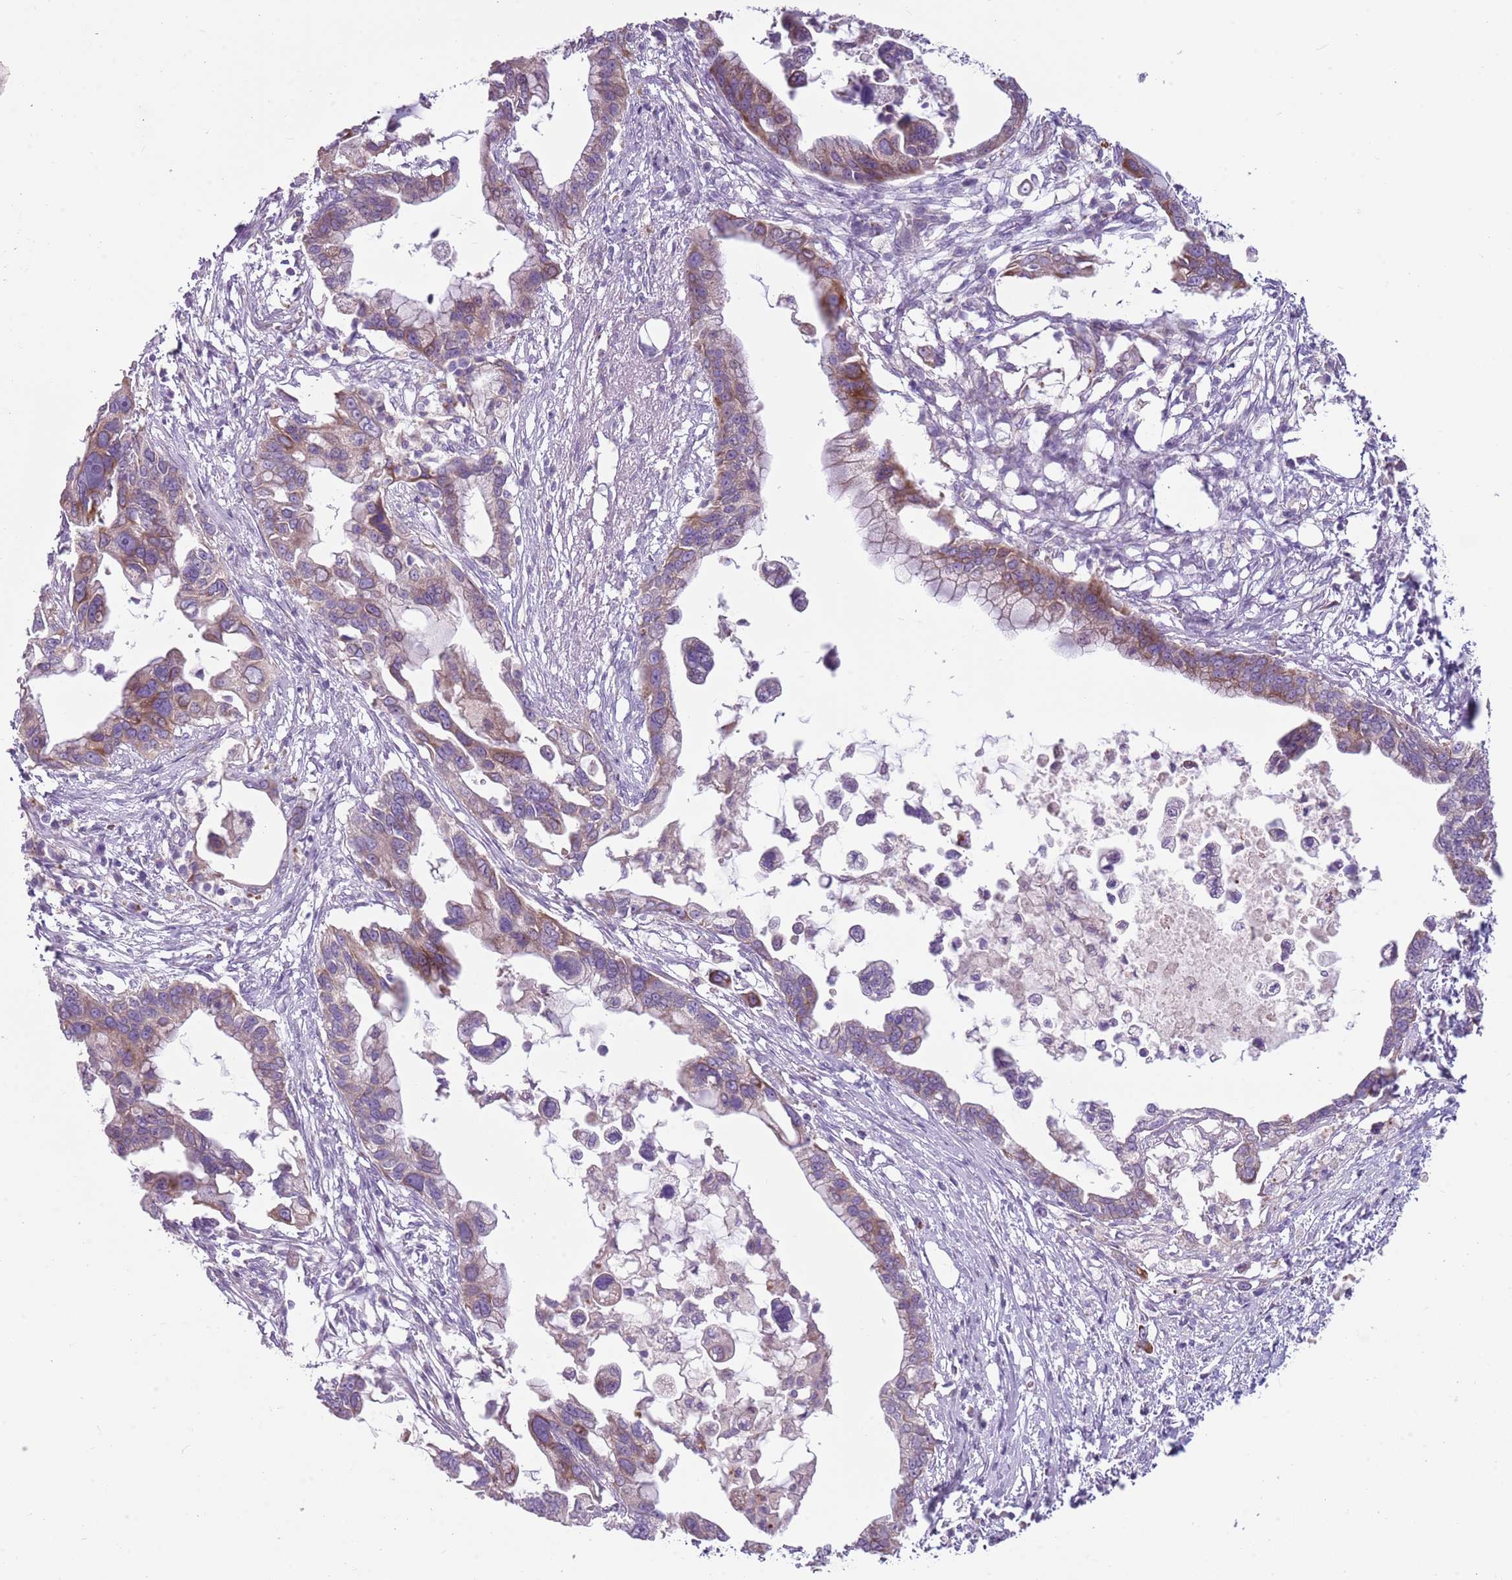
{"staining": {"intensity": "moderate", "quantity": "<25%", "location": "cytoplasmic/membranous"}, "tissue": "pancreatic cancer", "cell_type": "Tumor cells", "image_type": "cancer", "snomed": [{"axis": "morphology", "description": "Adenocarcinoma, NOS"}, {"axis": "topography", "description": "Pancreas"}], "caption": "Tumor cells reveal moderate cytoplasmic/membranous staining in approximately <25% of cells in pancreatic cancer (adenocarcinoma).", "gene": "HSPA14", "patient": {"sex": "female", "age": 83}}